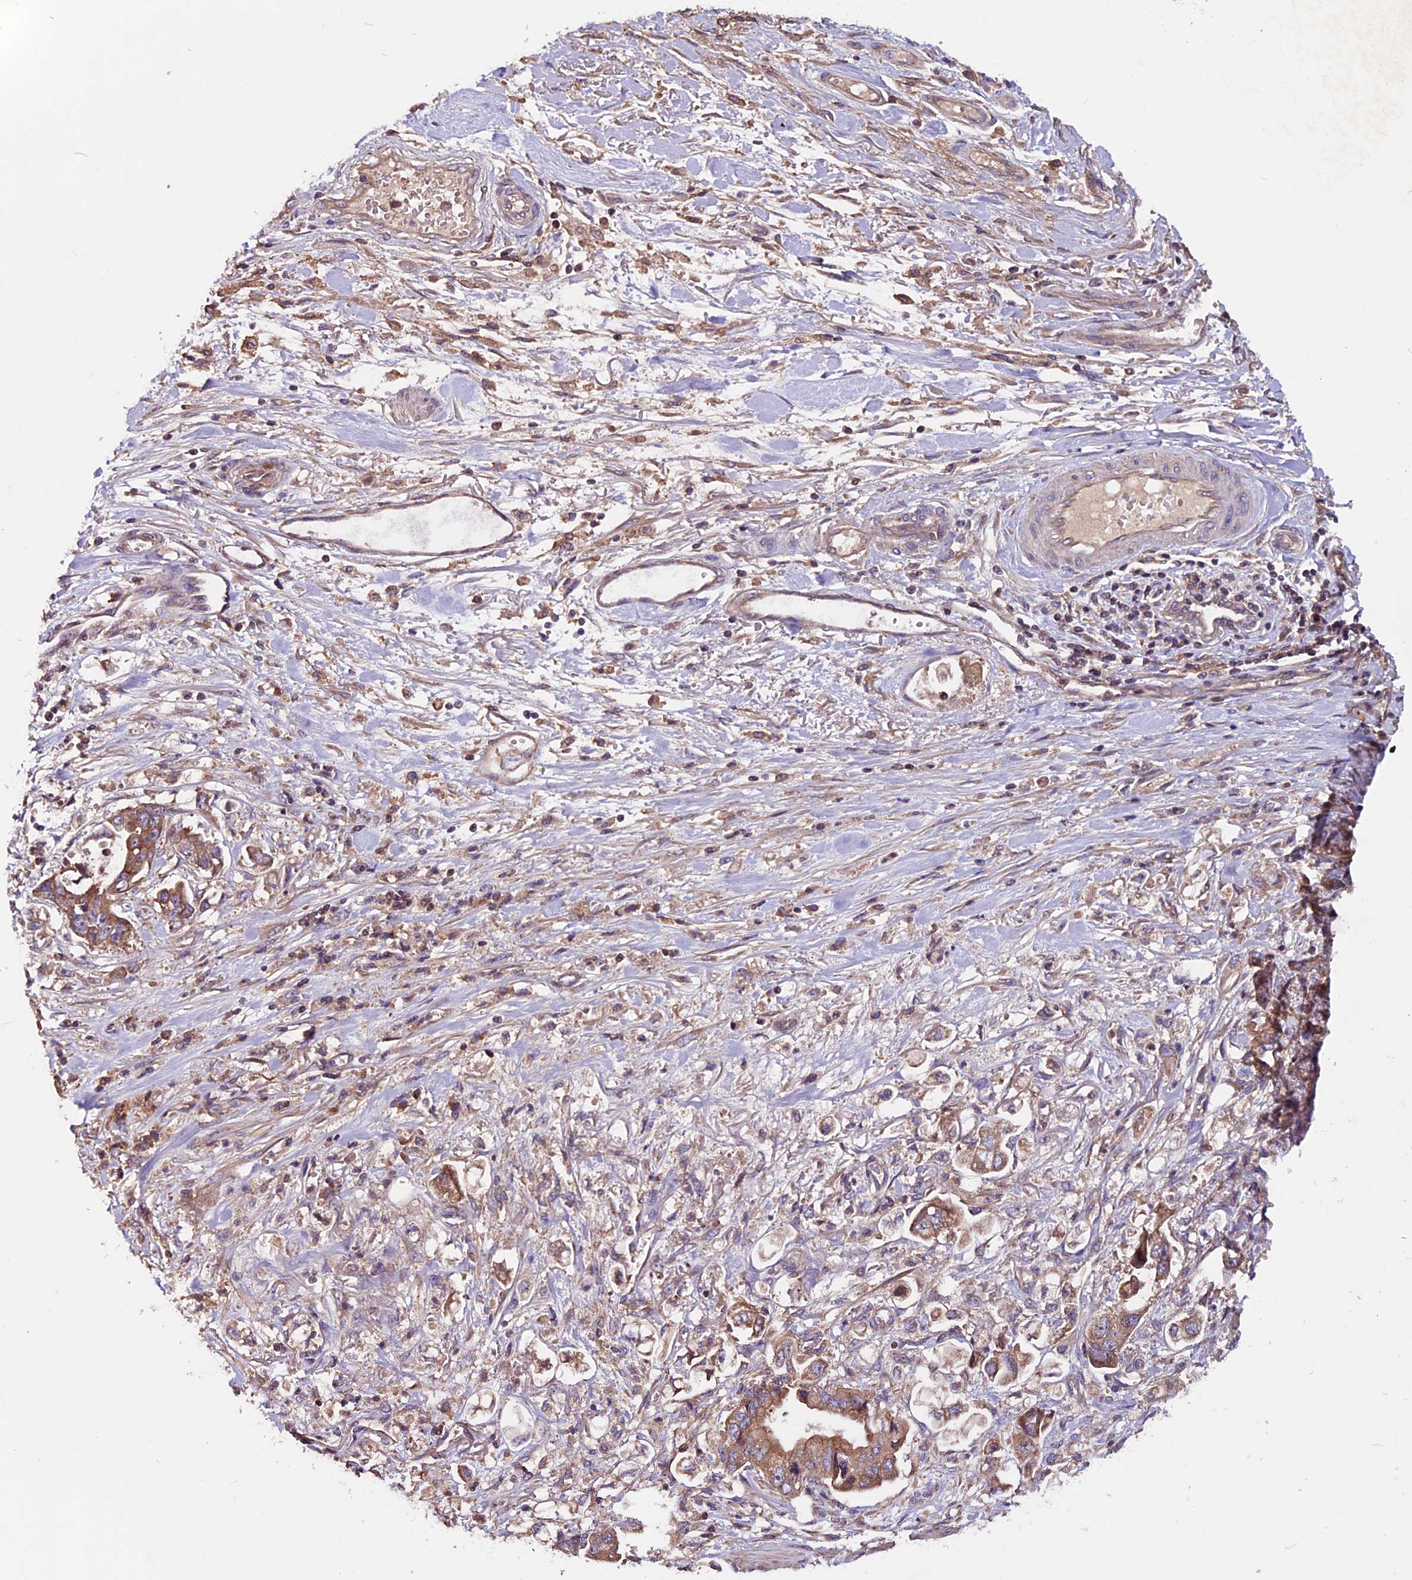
{"staining": {"intensity": "moderate", "quantity": ">75%", "location": "cytoplasmic/membranous"}, "tissue": "stomach cancer", "cell_type": "Tumor cells", "image_type": "cancer", "snomed": [{"axis": "morphology", "description": "Adenocarcinoma, NOS"}, {"axis": "topography", "description": "Stomach"}], "caption": "Immunohistochemical staining of stomach cancer (adenocarcinoma) displays moderate cytoplasmic/membranous protein expression in approximately >75% of tumor cells.", "gene": "ZNF598", "patient": {"sex": "male", "age": 62}}